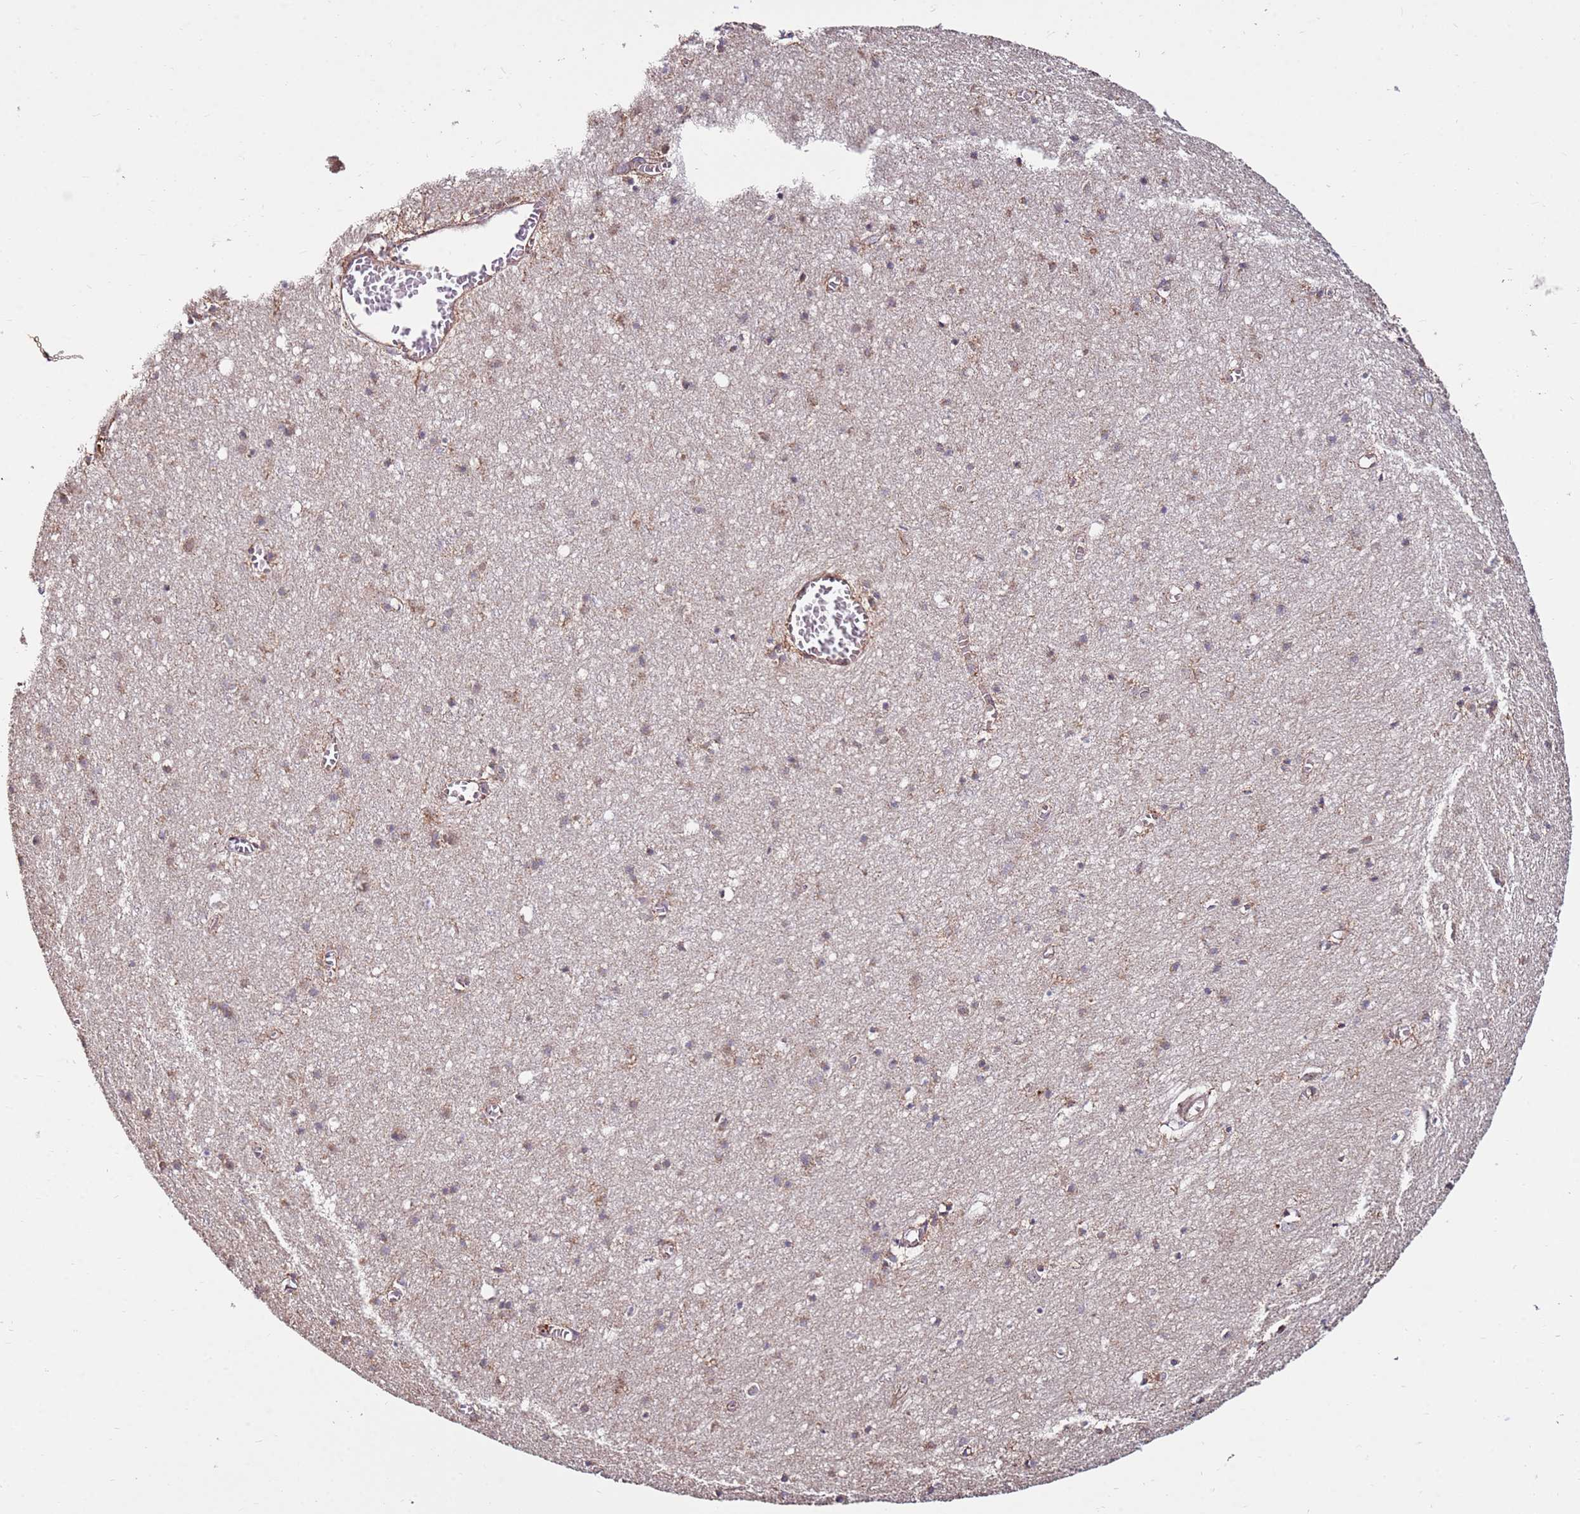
{"staining": {"intensity": "moderate", "quantity": ">75%", "location": "cytoplasmic/membranous"}, "tissue": "cerebral cortex", "cell_type": "Endothelial cells", "image_type": "normal", "snomed": [{"axis": "morphology", "description": "Normal tissue, NOS"}, {"axis": "topography", "description": "Cerebral cortex"}], "caption": "Protein analysis of benign cerebral cortex reveals moderate cytoplasmic/membranous expression in approximately >75% of endothelial cells. Immunohistochemistry (ihc) stains the protein of interest in brown and the nuclei are stained blue.", "gene": "KIF25", "patient": {"sex": "female", "age": 64}}